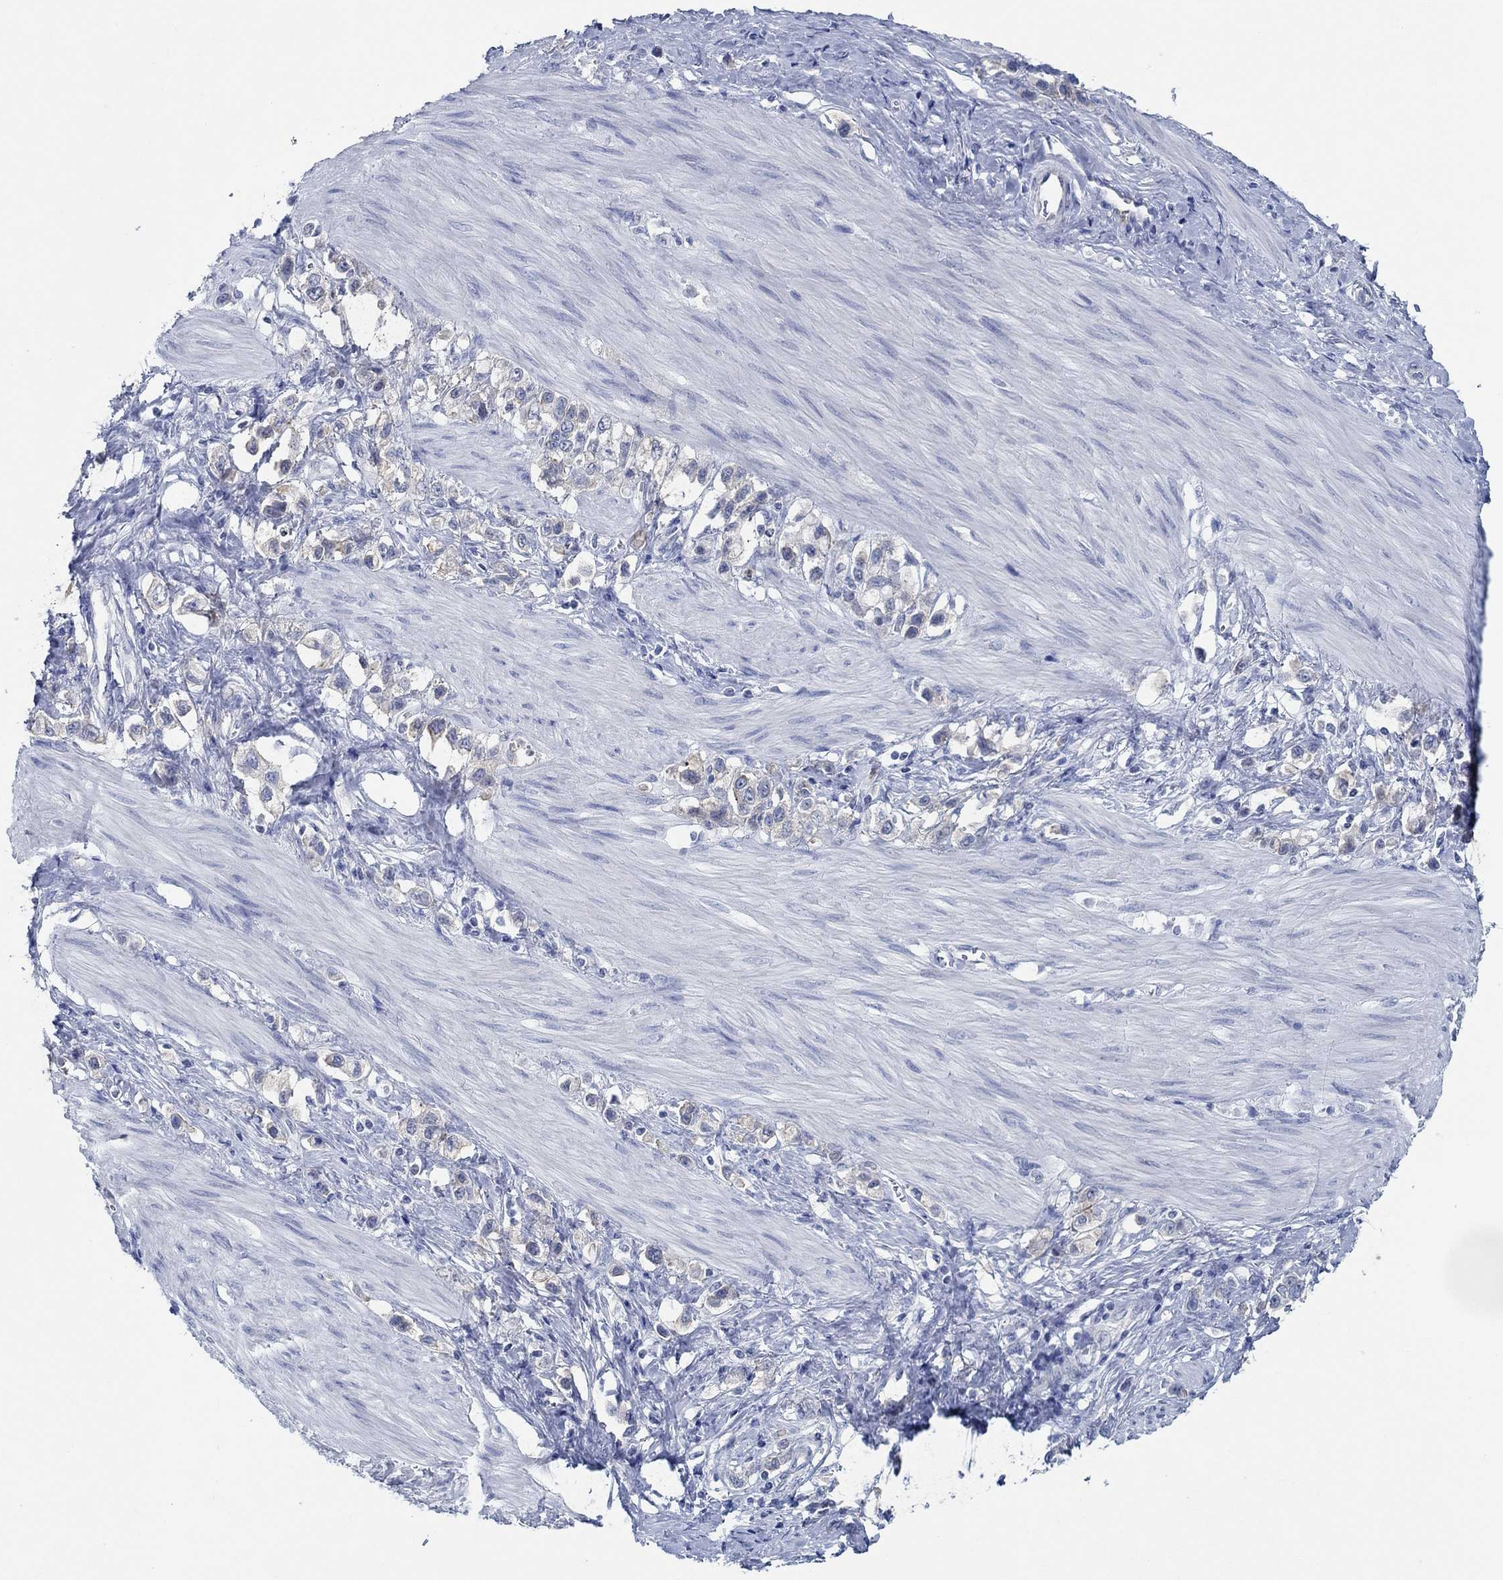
{"staining": {"intensity": "weak", "quantity": "<25%", "location": "cytoplasmic/membranous"}, "tissue": "stomach cancer", "cell_type": "Tumor cells", "image_type": "cancer", "snomed": [{"axis": "morphology", "description": "Normal tissue, NOS"}, {"axis": "morphology", "description": "Adenocarcinoma, NOS"}, {"axis": "morphology", "description": "Adenocarcinoma, High grade"}, {"axis": "topography", "description": "Stomach, upper"}, {"axis": "topography", "description": "Stomach"}], "caption": "A micrograph of stomach cancer (high-grade adenocarcinoma) stained for a protein shows no brown staining in tumor cells.", "gene": "ZNF671", "patient": {"sex": "female", "age": 65}}